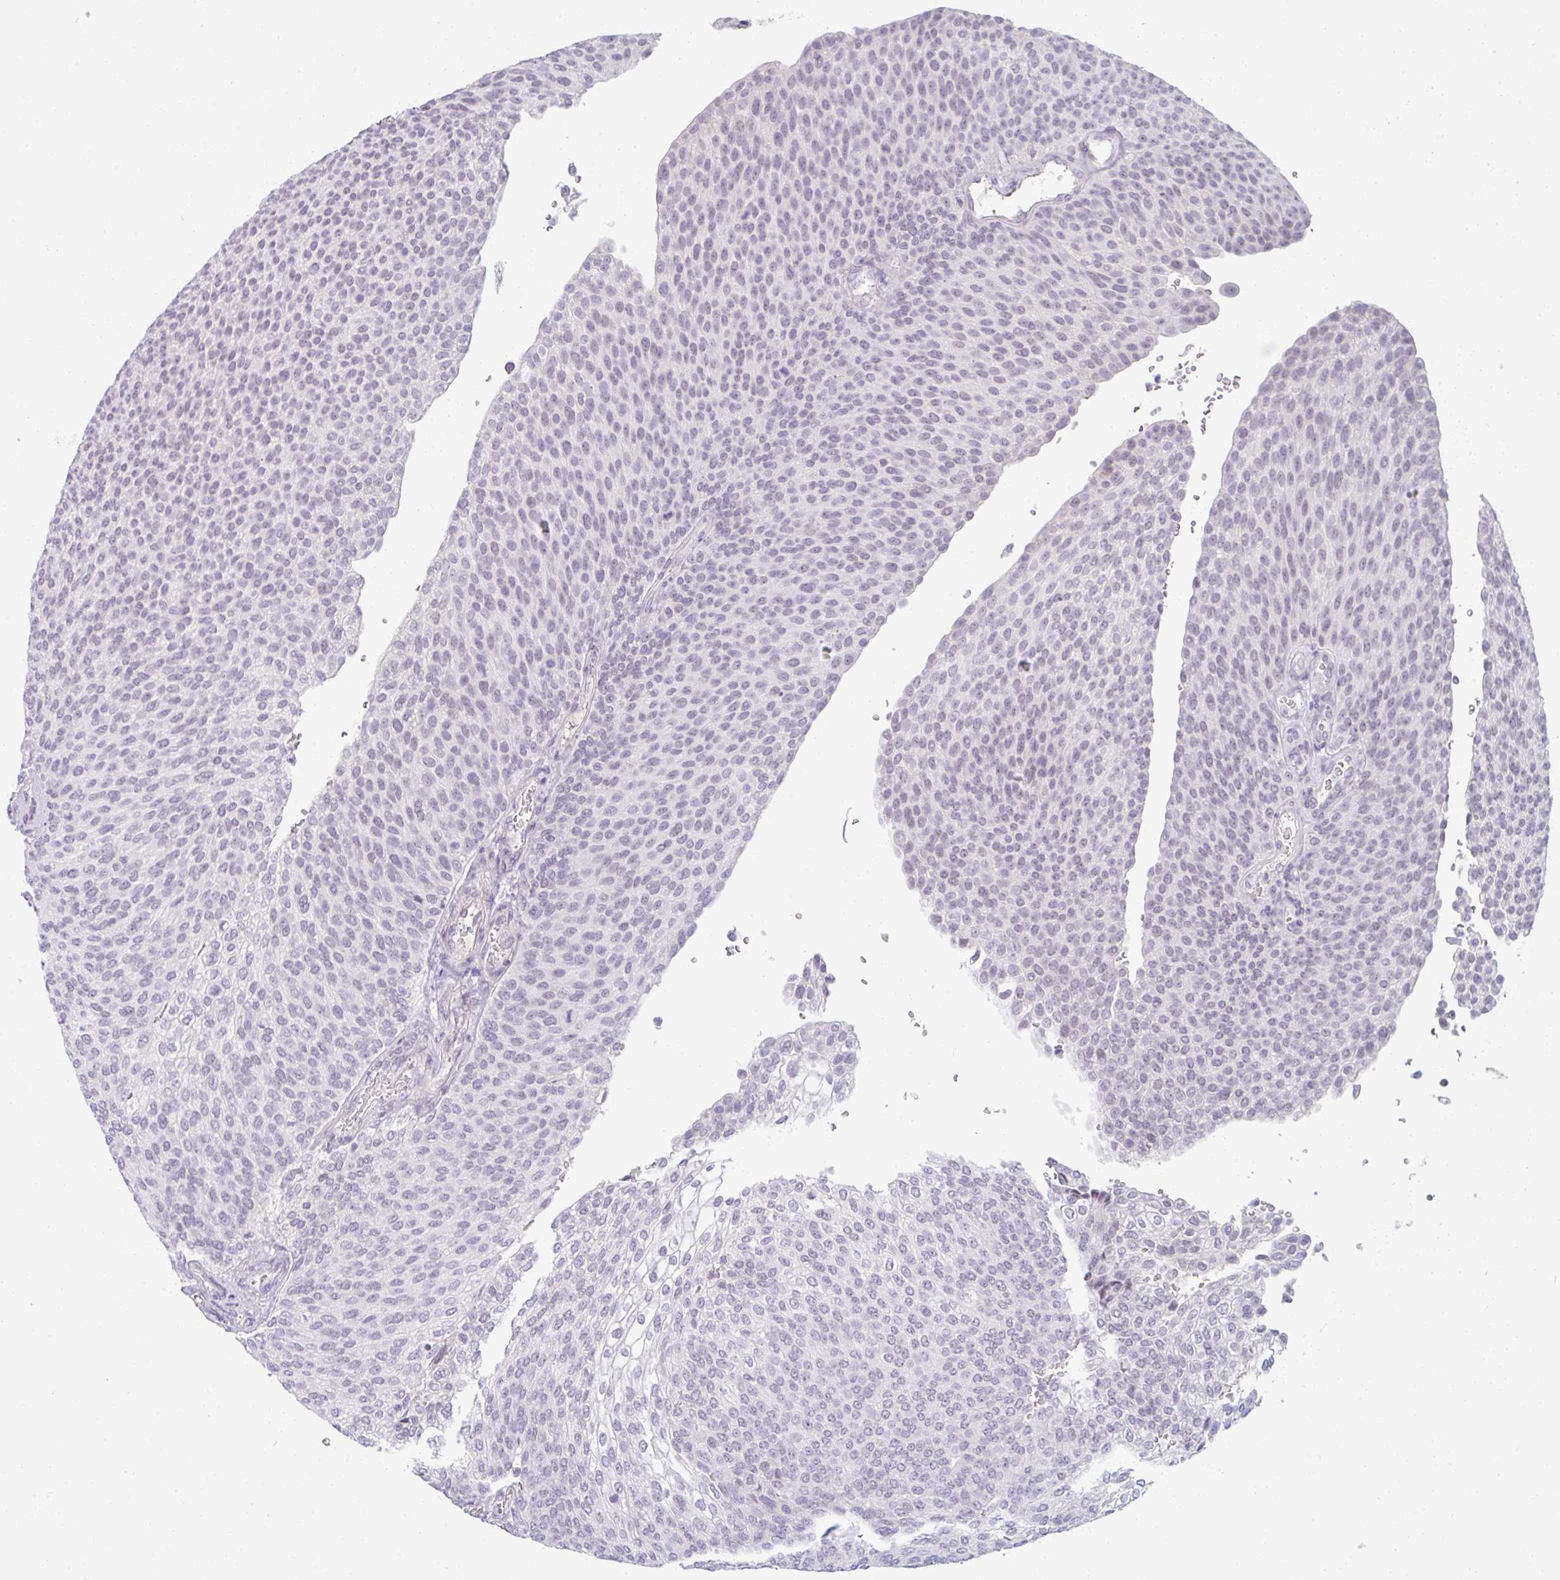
{"staining": {"intensity": "negative", "quantity": "none", "location": "none"}, "tissue": "urothelial cancer", "cell_type": "Tumor cells", "image_type": "cancer", "snomed": [{"axis": "morphology", "description": "Urothelial carcinoma, High grade"}, {"axis": "topography", "description": "Urinary bladder"}], "caption": "High power microscopy micrograph of an IHC micrograph of urothelial carcinoma (high-grade), revealing no significant expression in tumor cells.", "gene": "PPFIA4", "patient": {"sex": "female", "age": 79}}